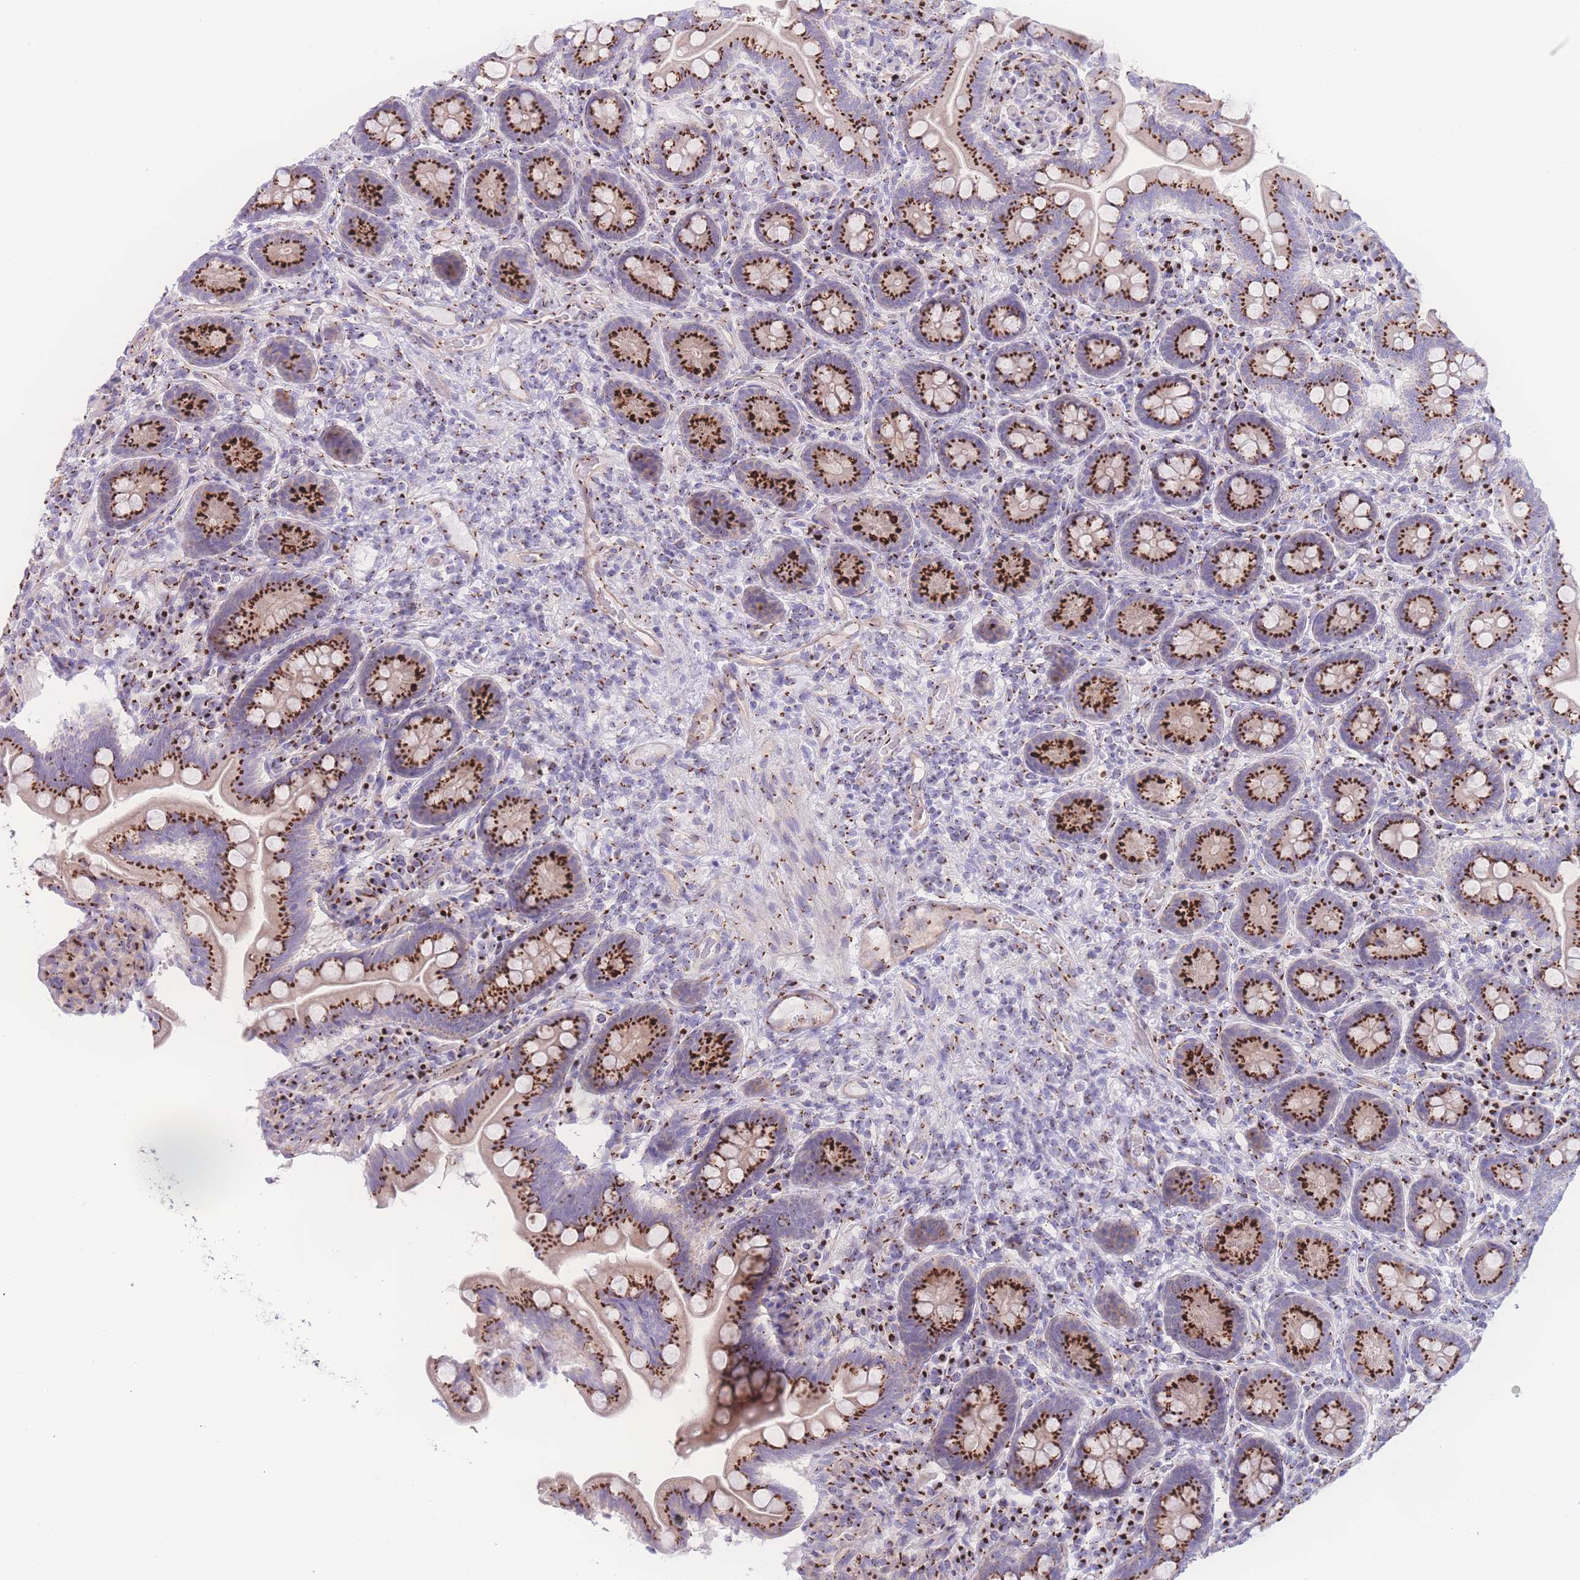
{"staining": {"intensity": "strong", "quantity": ">75%", "location": "cytoplasmic/membranous"}, "tissue": "small intestine", "cell_type": "Glandular cells", "image_type": "normal", "snomed": [{"axis": "morphology", "description": "Normal tissue, NOS"}, {"axis": "topography", "description": "Small intestine"}], "caption": "Protein expression by immunohistochemistry reveals strong cytoplasmic/membranous expression in about >75% of glandular cells in normal small intestine. Nuclei are stained in blue.", "gene": "GOLM2", "patient": {"sex": "female", "age": 64}}